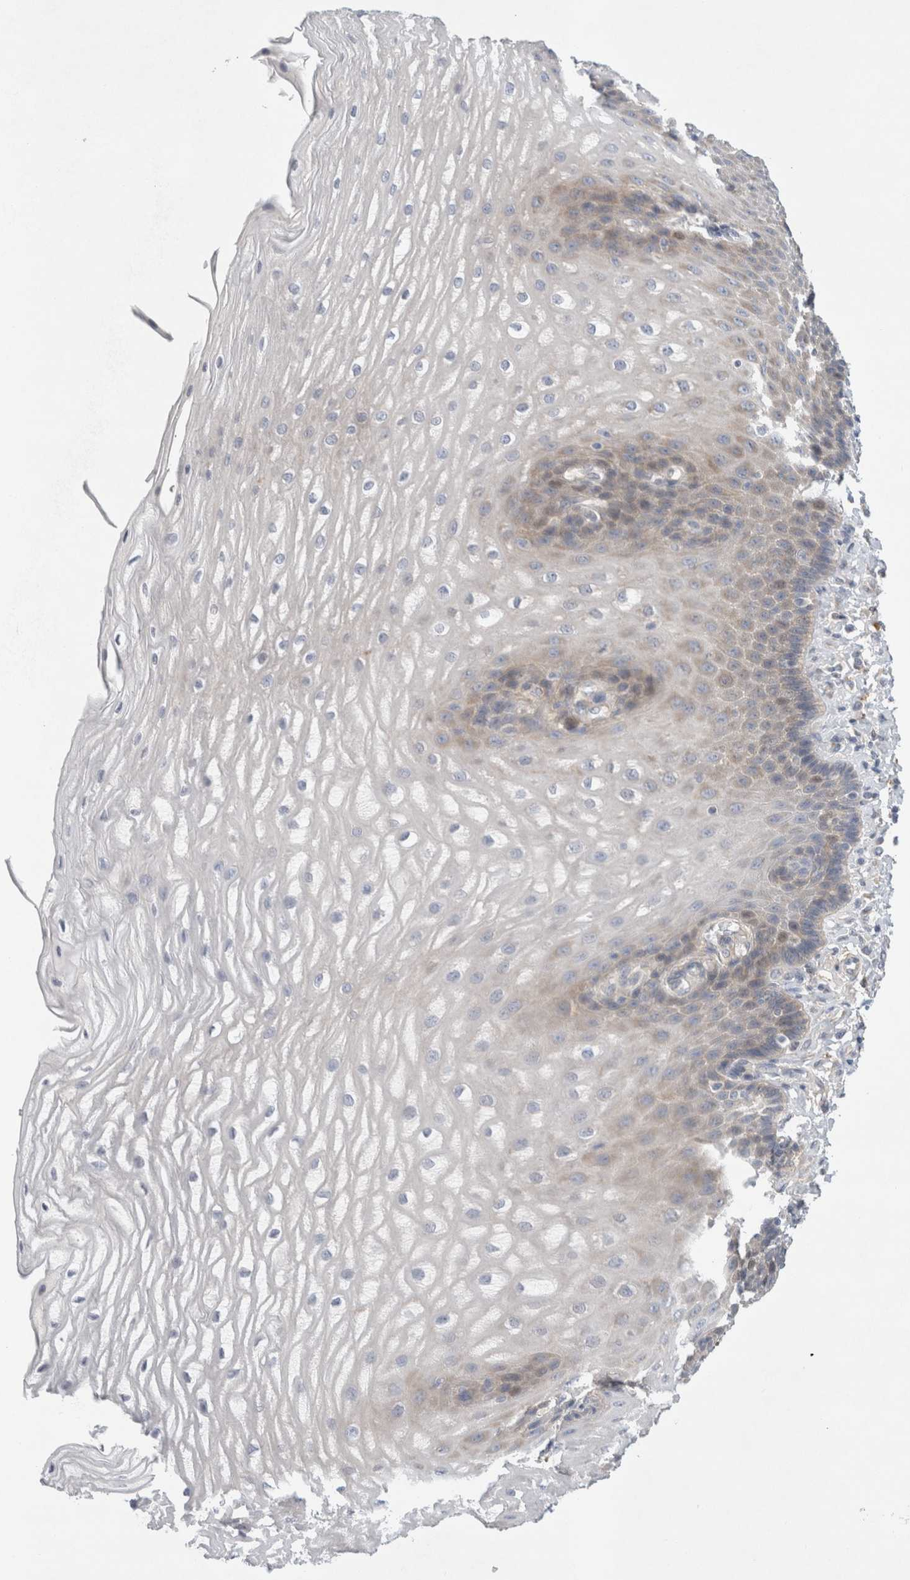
{"staining": {"intensity": "weak", "quantity": "<25%", "location": "cytoplasmic/membranous"}, "tissue": "esophagus", "cell_type": "Squamous epithelial cells", "image_type": "normal", "snomed": [{"axis": "morphology", "description": "Normal tissue, NOS"}, {"axis": "topography", "description": "Esophagus"}], "caption": "The micrograph exhibits no significant expression in squamous epithelial cells of esophagus.", "gene": "CDCA7L", "patient": {"sex": "male", "age": 54}}